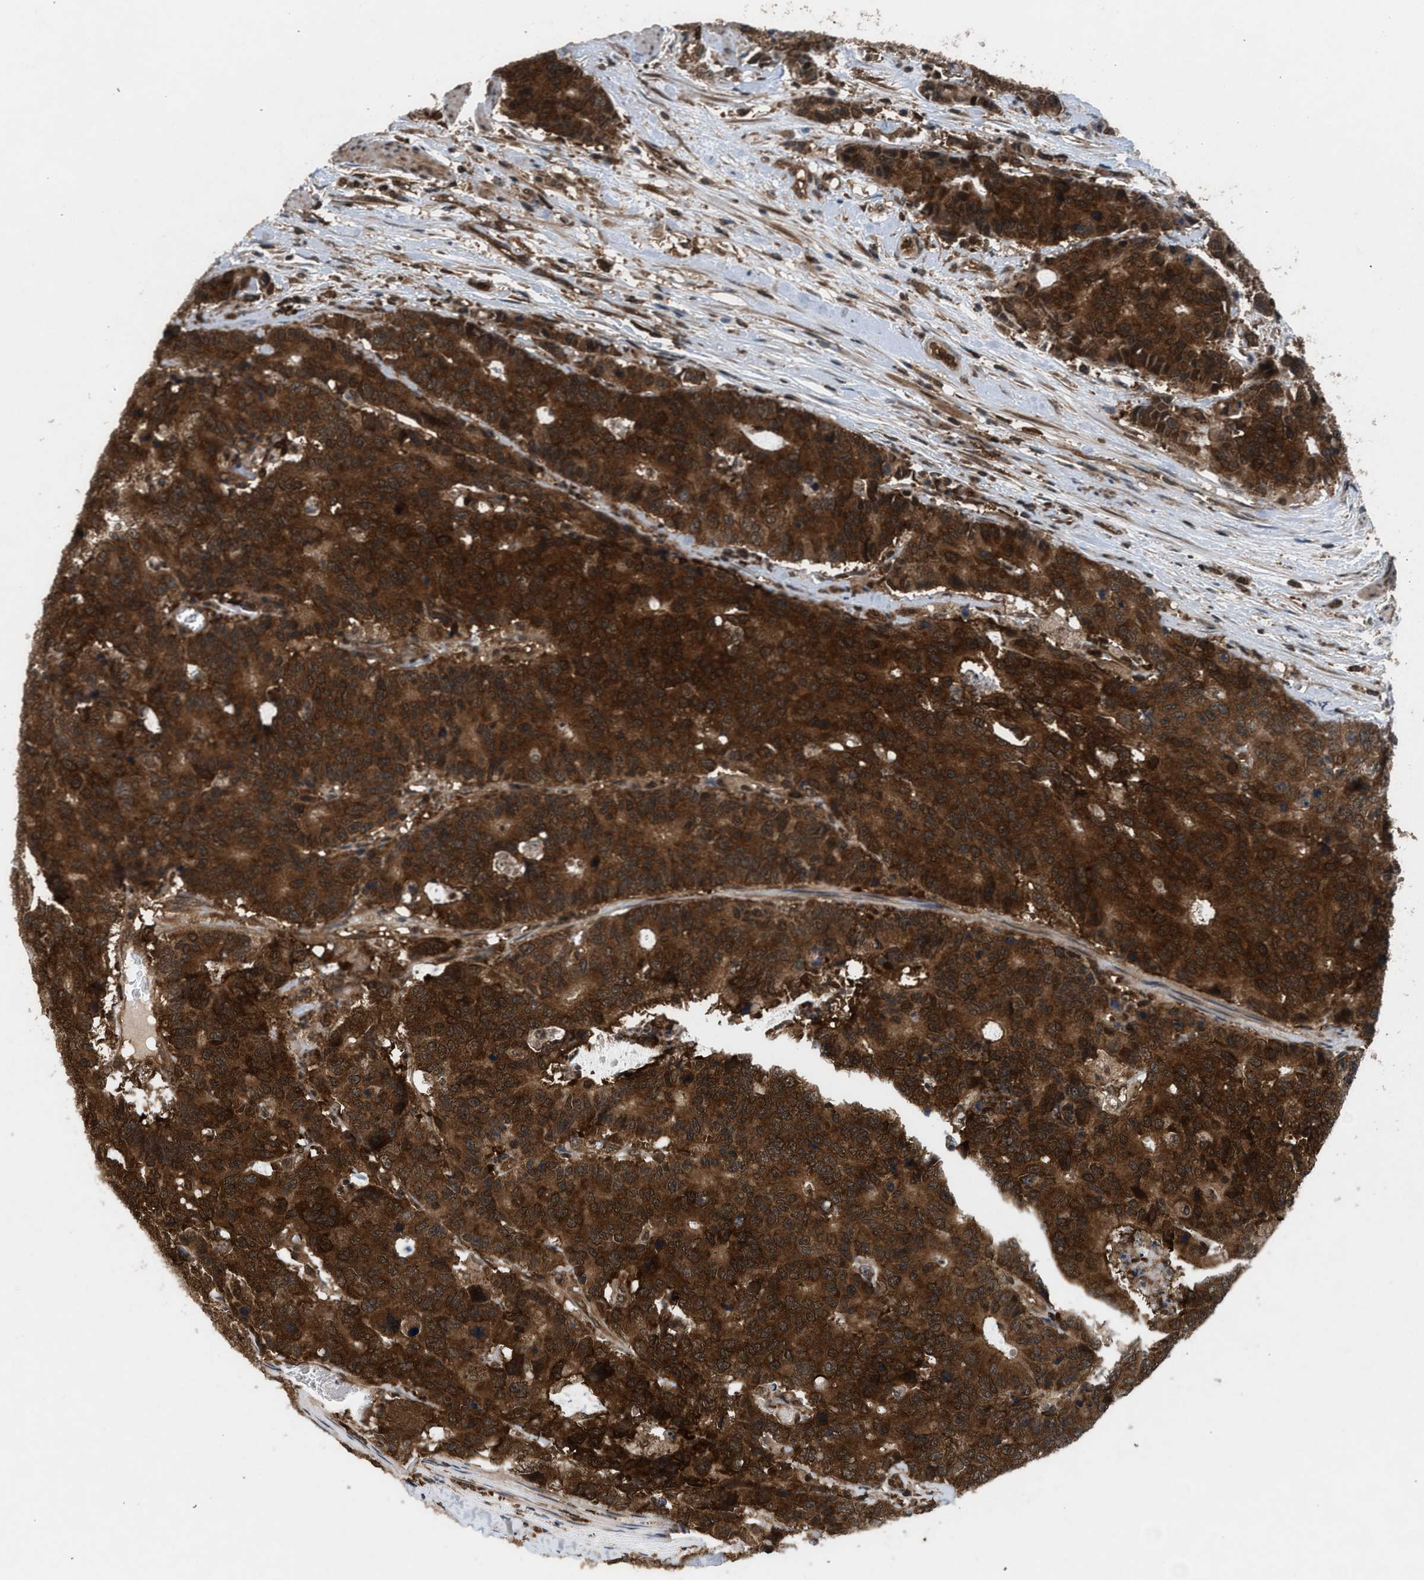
{"staining": {"intensity": "strong", "quantity": ">75%", "location": "cytoplasmic/membranous,nuclear"}, "tissue": "colorectal cancer", "cell_type": "Tumor cells", "image_type": "cancer", "snomed": [{"axis": "morphology", "description": "Adenocarcinoma, NOS"}, {"axis": "topography", "description": "Colon"}], "caption": "This histopathology image reveals adenocarcinoma (colorectal) stained with immunohistochemistry (IHC) to label a protein in brown. The cytoplasmic/membranous and nuclear of tumor cells show strong positivity for the protein. Nuclei are counter-stained blue.", "gene": "OXSR1", "patient": {"sex": "female", "age": 86}}